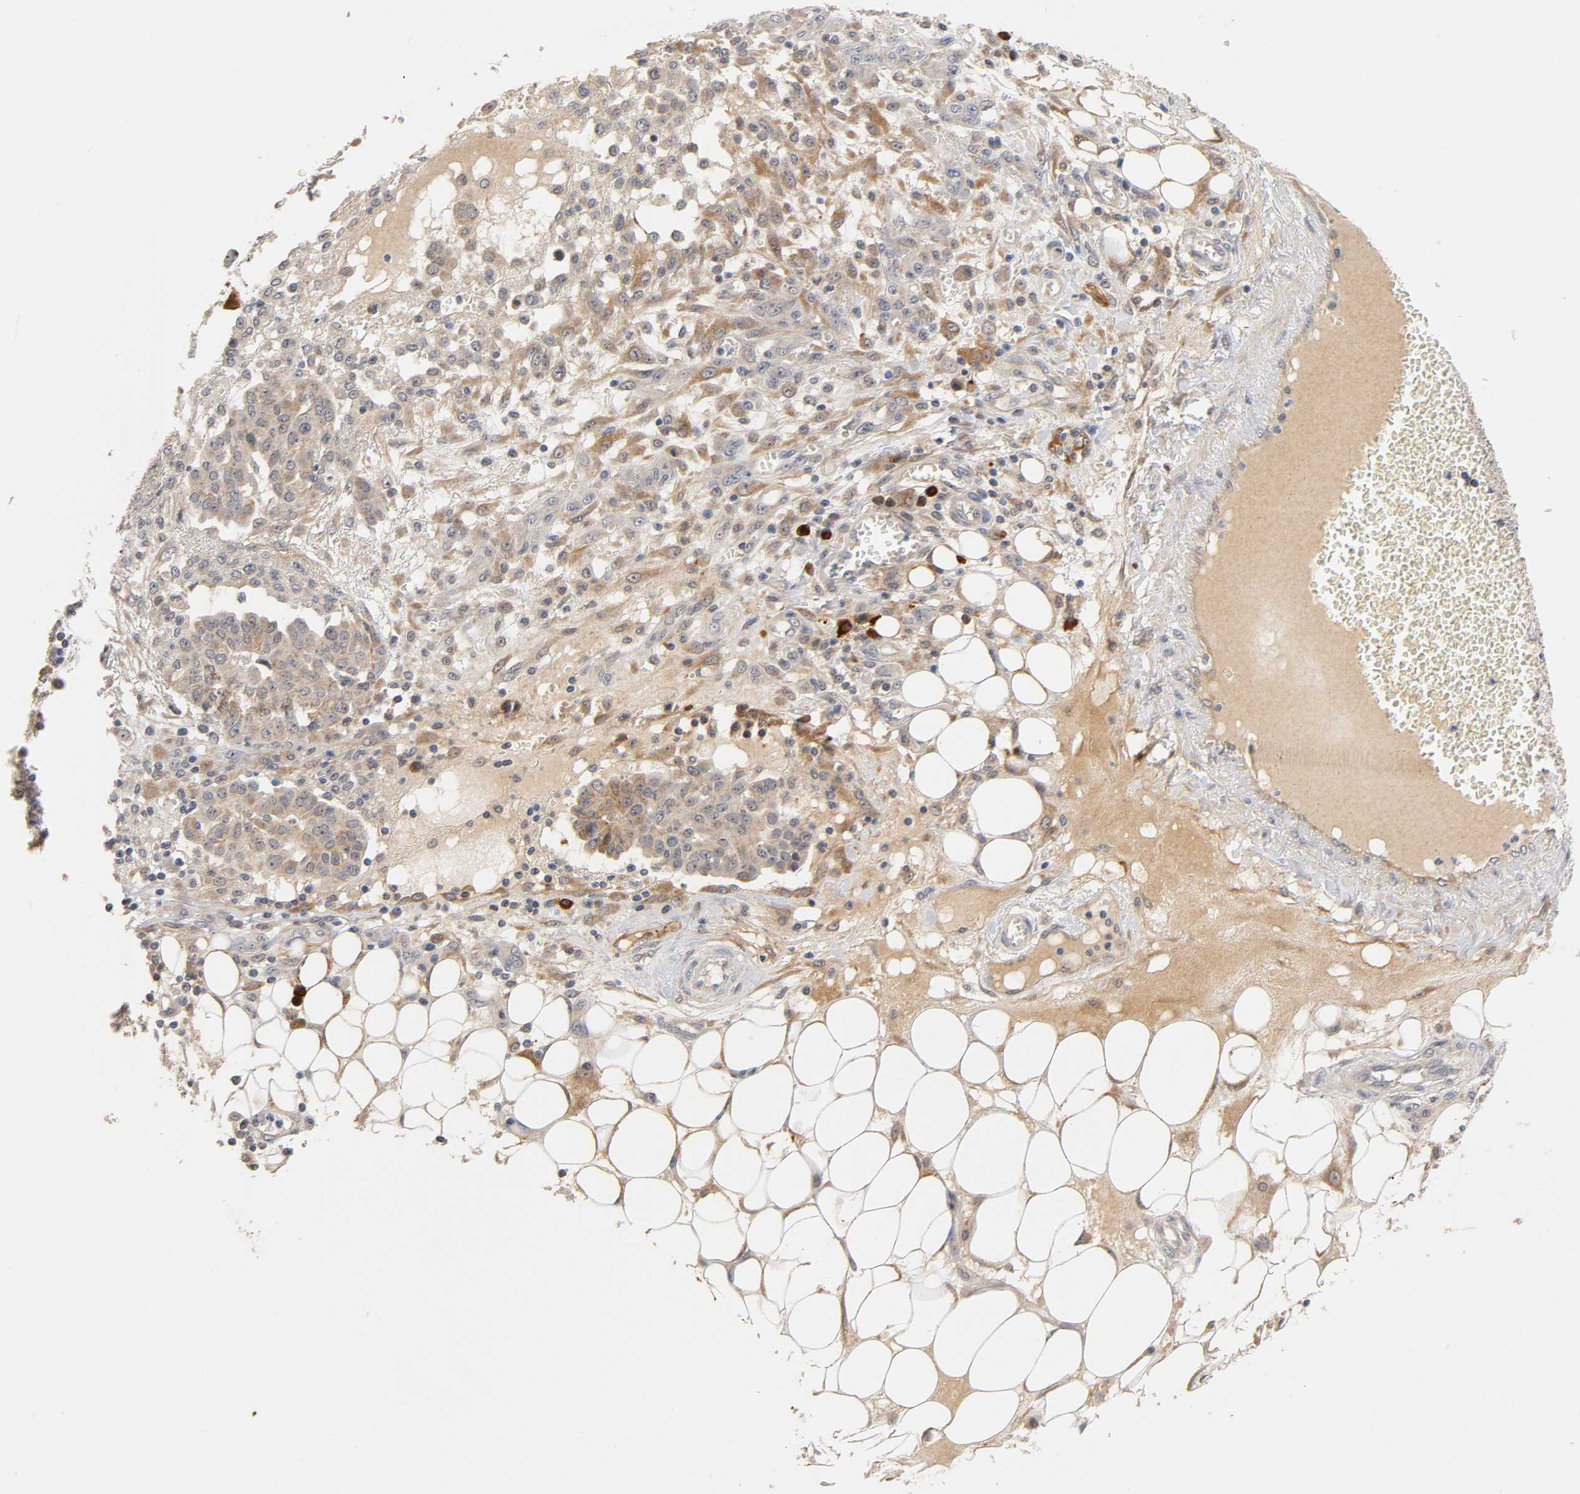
{"staining": {"intensity": "moderate", "quantity": ">75%", "location": "cytoplasmic/membranous"}, "tissue": "ovarian cancer", "cell_type": "Tumor cells", "image_type": "cancer", "snomed": [{"axis": "morphology", "description": "Cystadenocarcinoma, serous, NOS"}, {"axis": "topography", "description": "Soft tissue"}, {"axis": "topography", "description": "Ovary"}], "caption": "Brown immunohistochemical staining in ovarian serous cystadenocarcinoma exhibits moderate cytoplasmic/membranous positivity in approximately >75% of tumor cells. The staining was performed using DAB to visualize the protein expression in brown, while the nuclei were stained in blue with hematoxylin (Magnification: 20x).", "gene": "GSTZ1", "patient": {"sex": "female", "age": 57}}